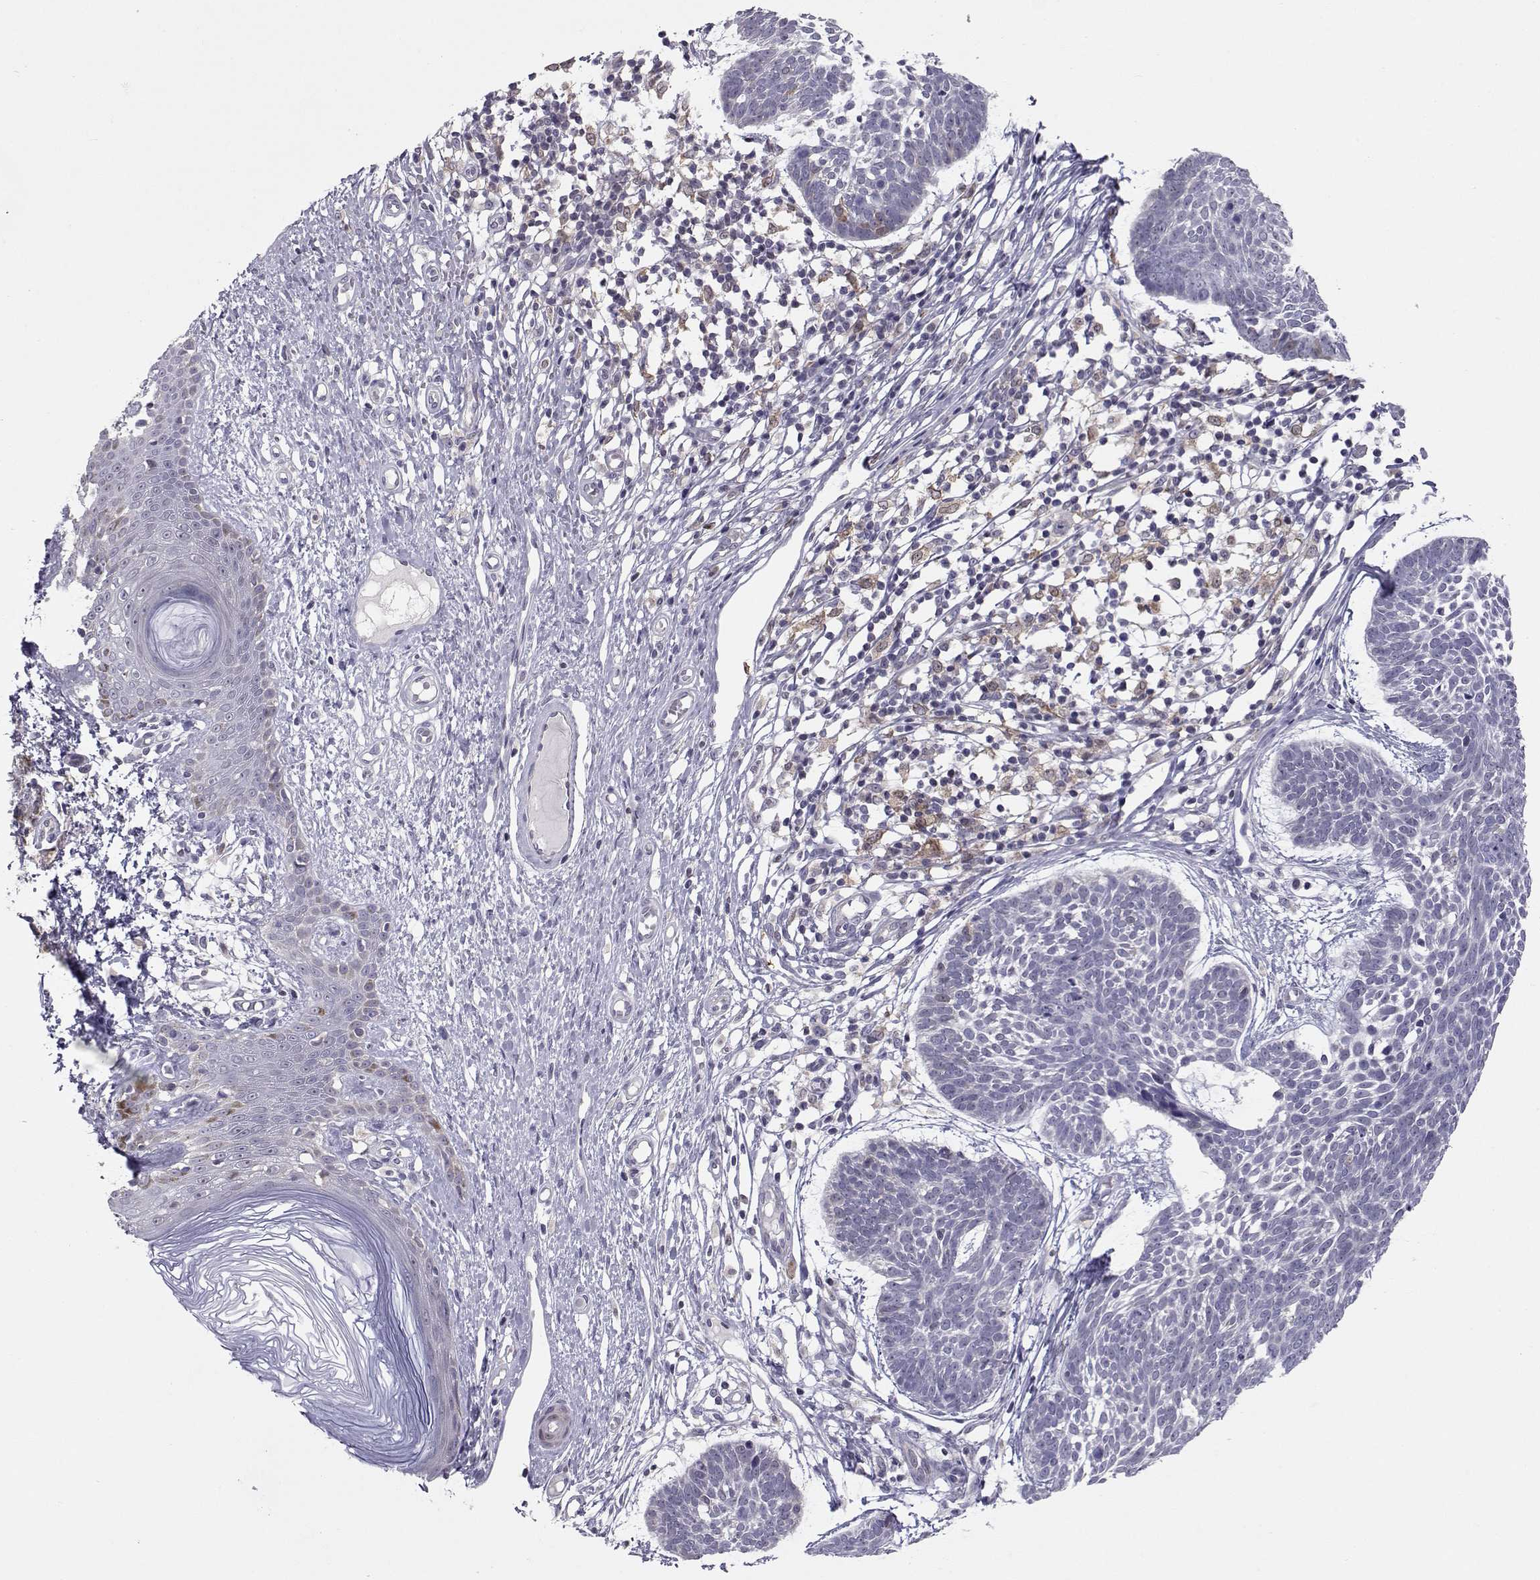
{"staining": {"intensity": "negative", "quantity": "none", "location": "none"}, "tissue": "skin cancer", "cell_type": "Tumor cells", "image_type": "cancer", "snomed": [{"axis": "morphology", "description": "Basal cell carcinoma"}, {"axis": "topography", "description": "Skin"}], "caption": "This is an immunohistochemistry histopathology image of skin basal cell carcinoma. There is no positivity in tumor cells.", "gene": "NPVF", "patient": {"sex": "male", "age": 85}}